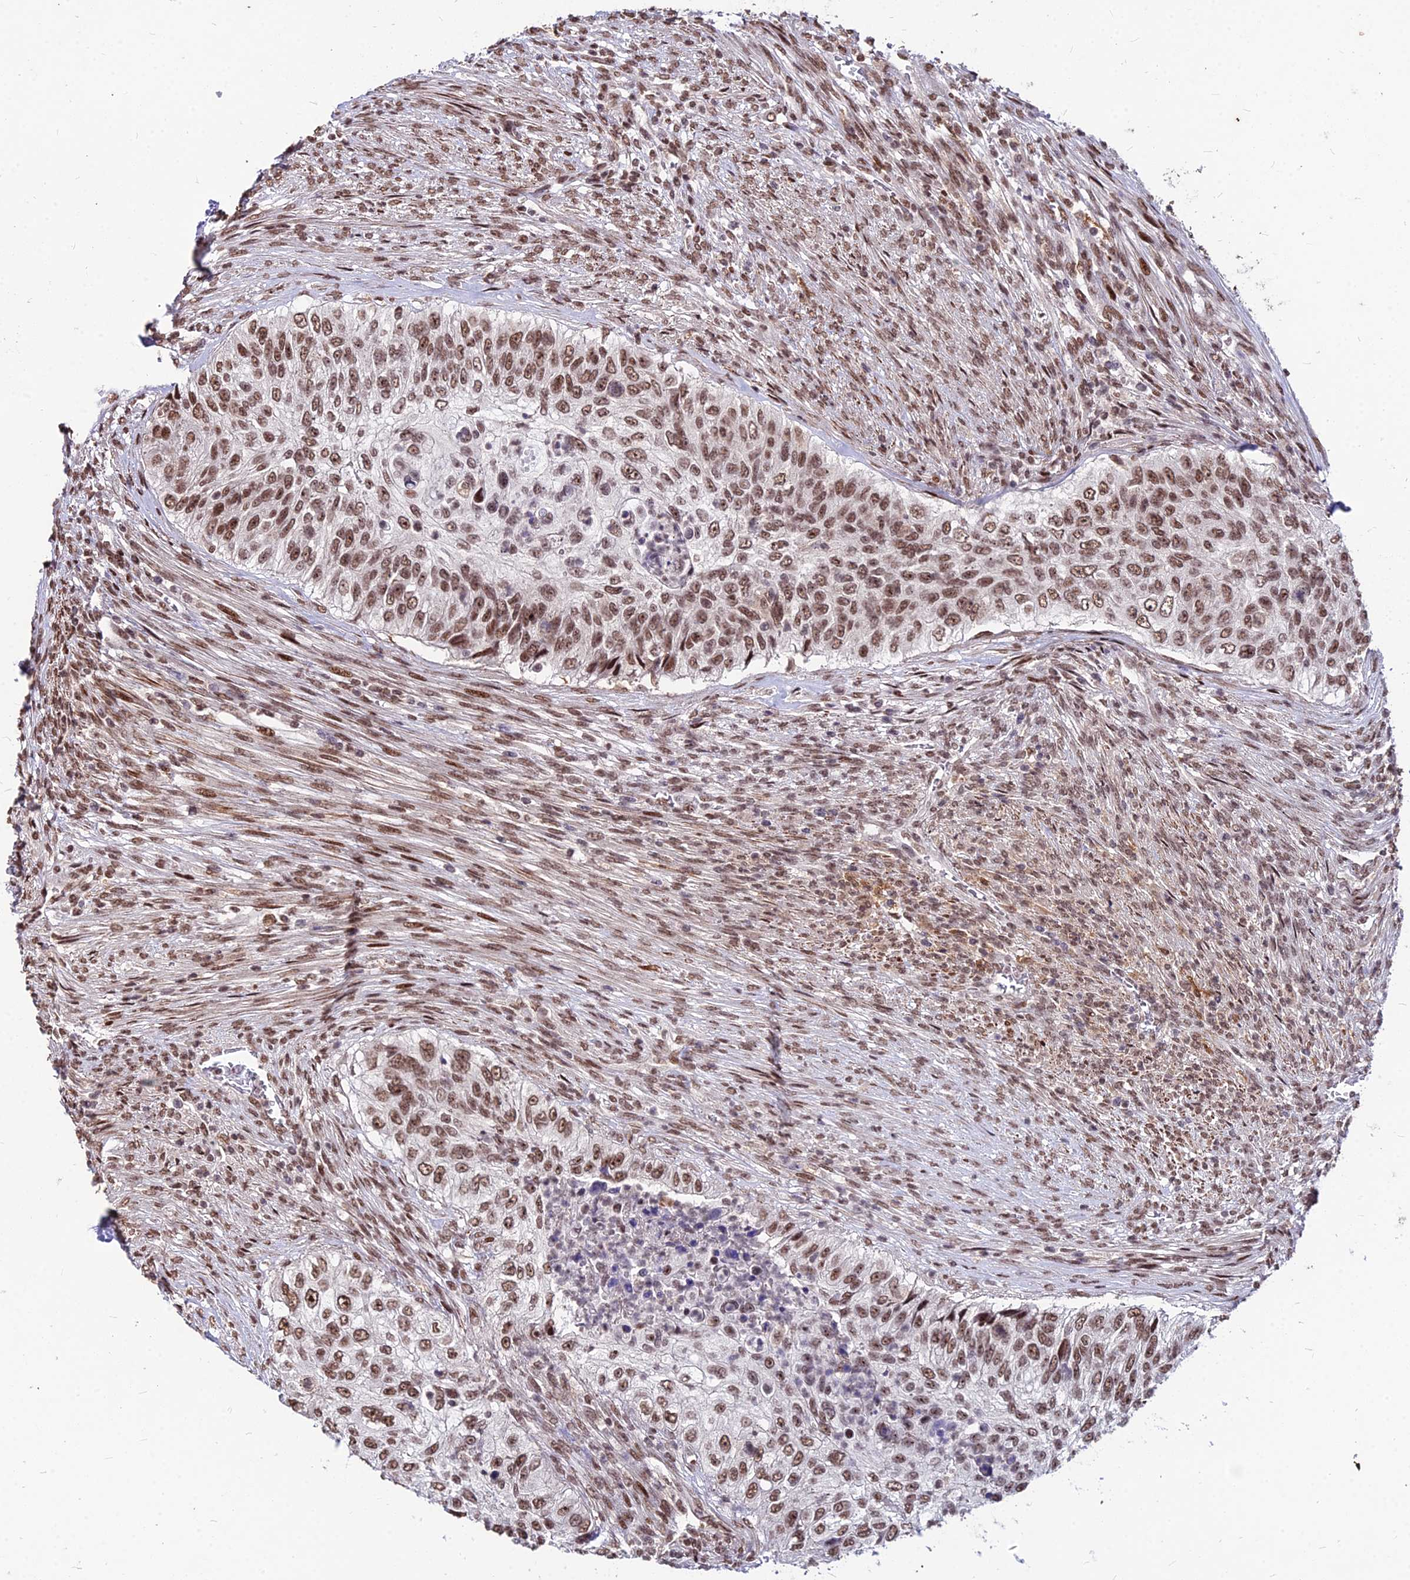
{"staining": {"intensity": "moderate", "quantity": ">75%", "location": "nuclear"}, "tissue": "urothelial cancer", "cell_type": "Tumor cells", "image_type": "cancer", "snomed": [{"axis": "morphology", "description": "Urothelial carcinoma, High grade"}, {"axis": "topography", "description": "Urinary bladder"}], "caption": "A high-resolution photomicrograph shows immunohistochemistry (IHC) staining of urothelial carcinoma (high-grade), which demonstrates moderate nuclear positivity in approximately >75% of tumor cells.", "gene": "ZBED4", "patient": {"sex": "female", "age": 60}}